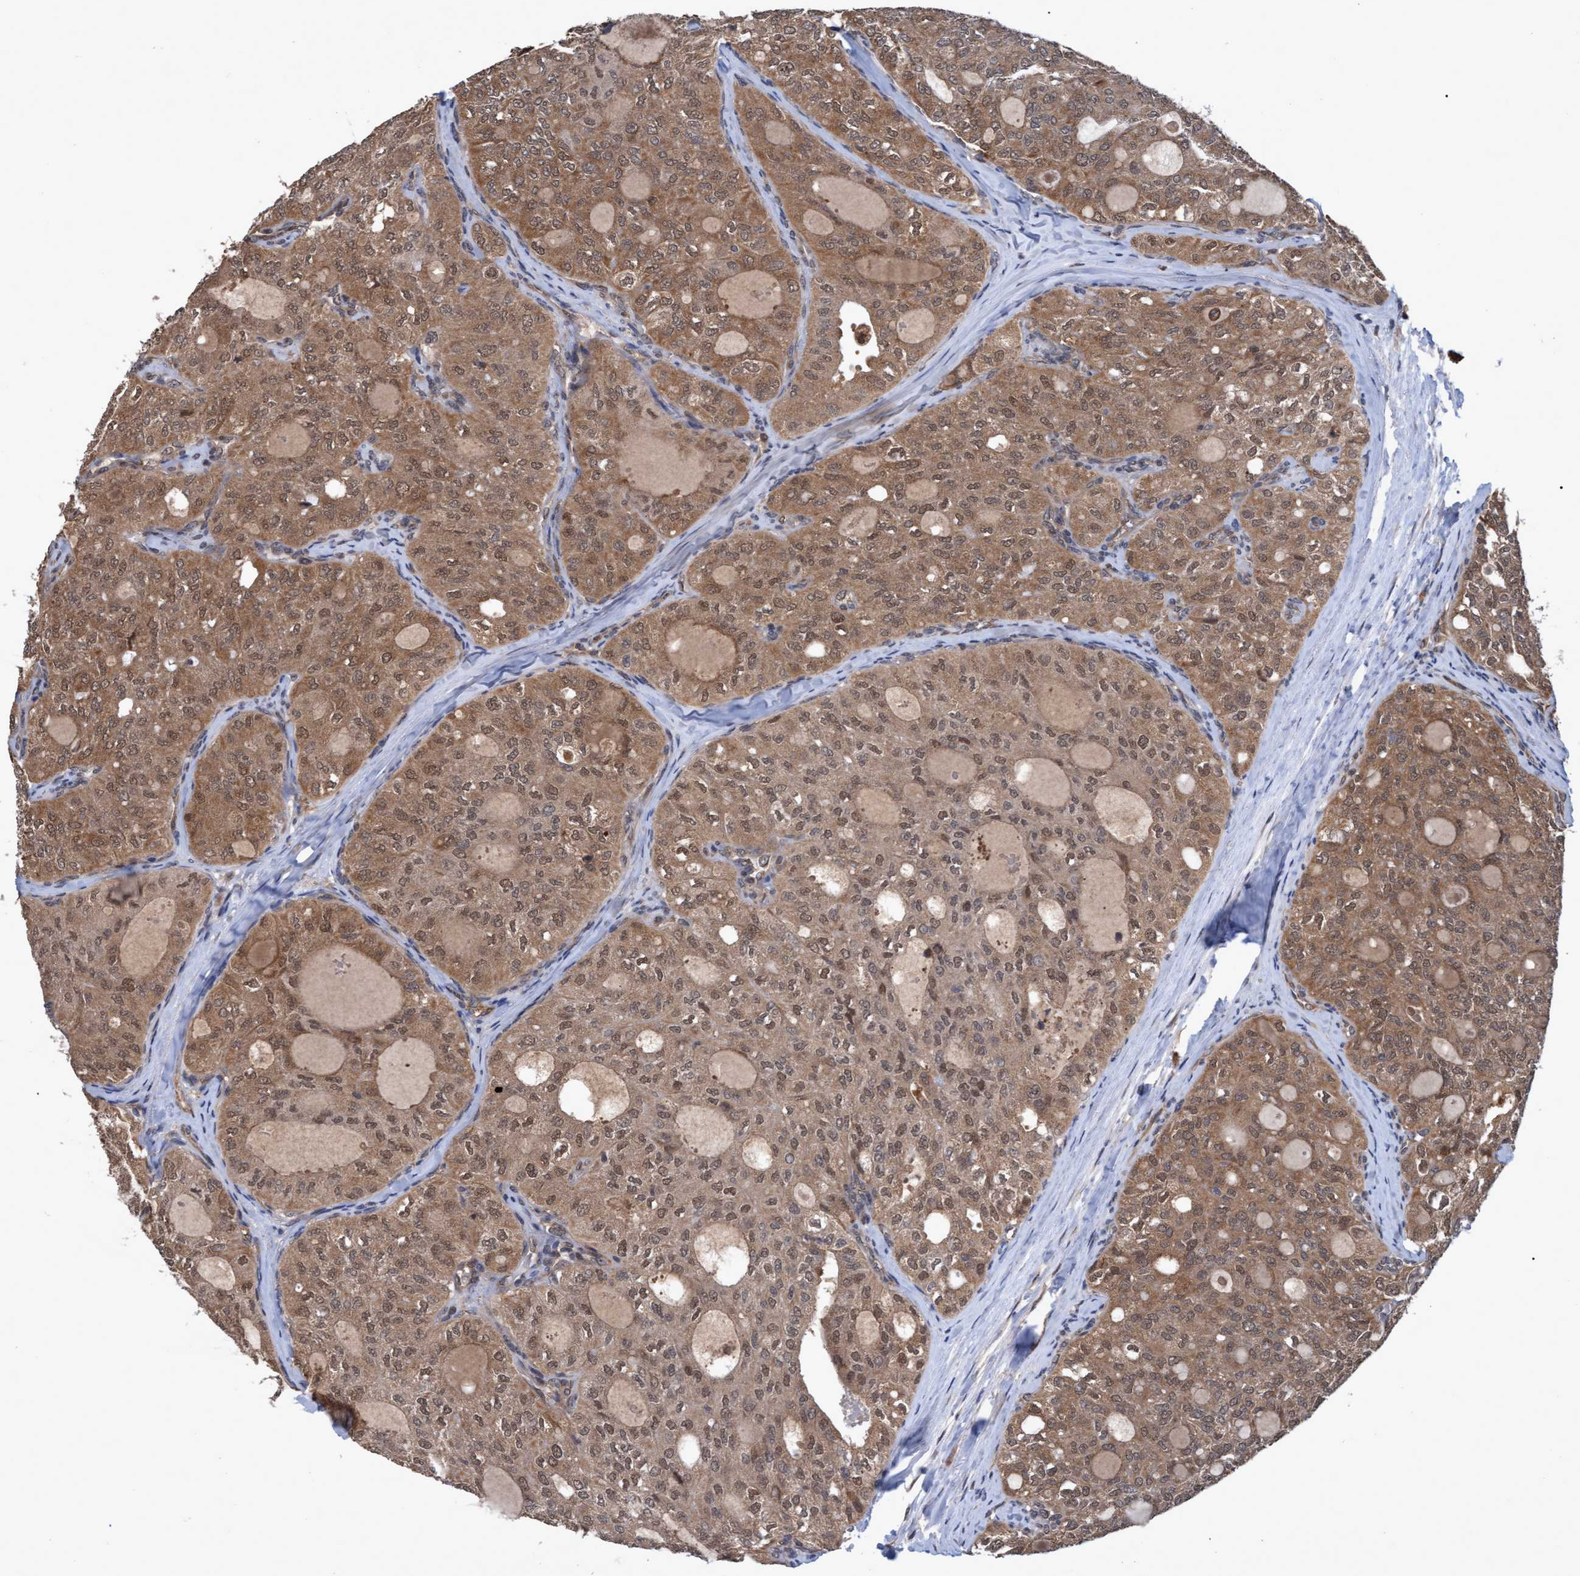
{"staining": {"intensity": "moderate", "quantity": ">75%", "location": "cytoplasmic/membranous,nuclear"}, "tissue": "thyroid cancer", "cell_type": "Tumor cells", "image_type": "cancer", "snomed": [{"axis": "morphology", "description": "Follicular adenoma carcinoma, NOS"}, {"axis": "topography", "description": "Thyroid gland"}], "caption": "DAB (3,3'-diaminobenzidine) immunohistochemical staining of human follicular adenoma carcinoma (thyroid) reveals moderate cytoplasmic/membranous and nuclear protein staining in approximately >75% of tumor cells. (DAB (3,3'-diaminobenzidine) = brown stain, brightfield microscopy at high magnification).", "gene": "PSMB6", "patient": {"sex": "male", "age": 75}}